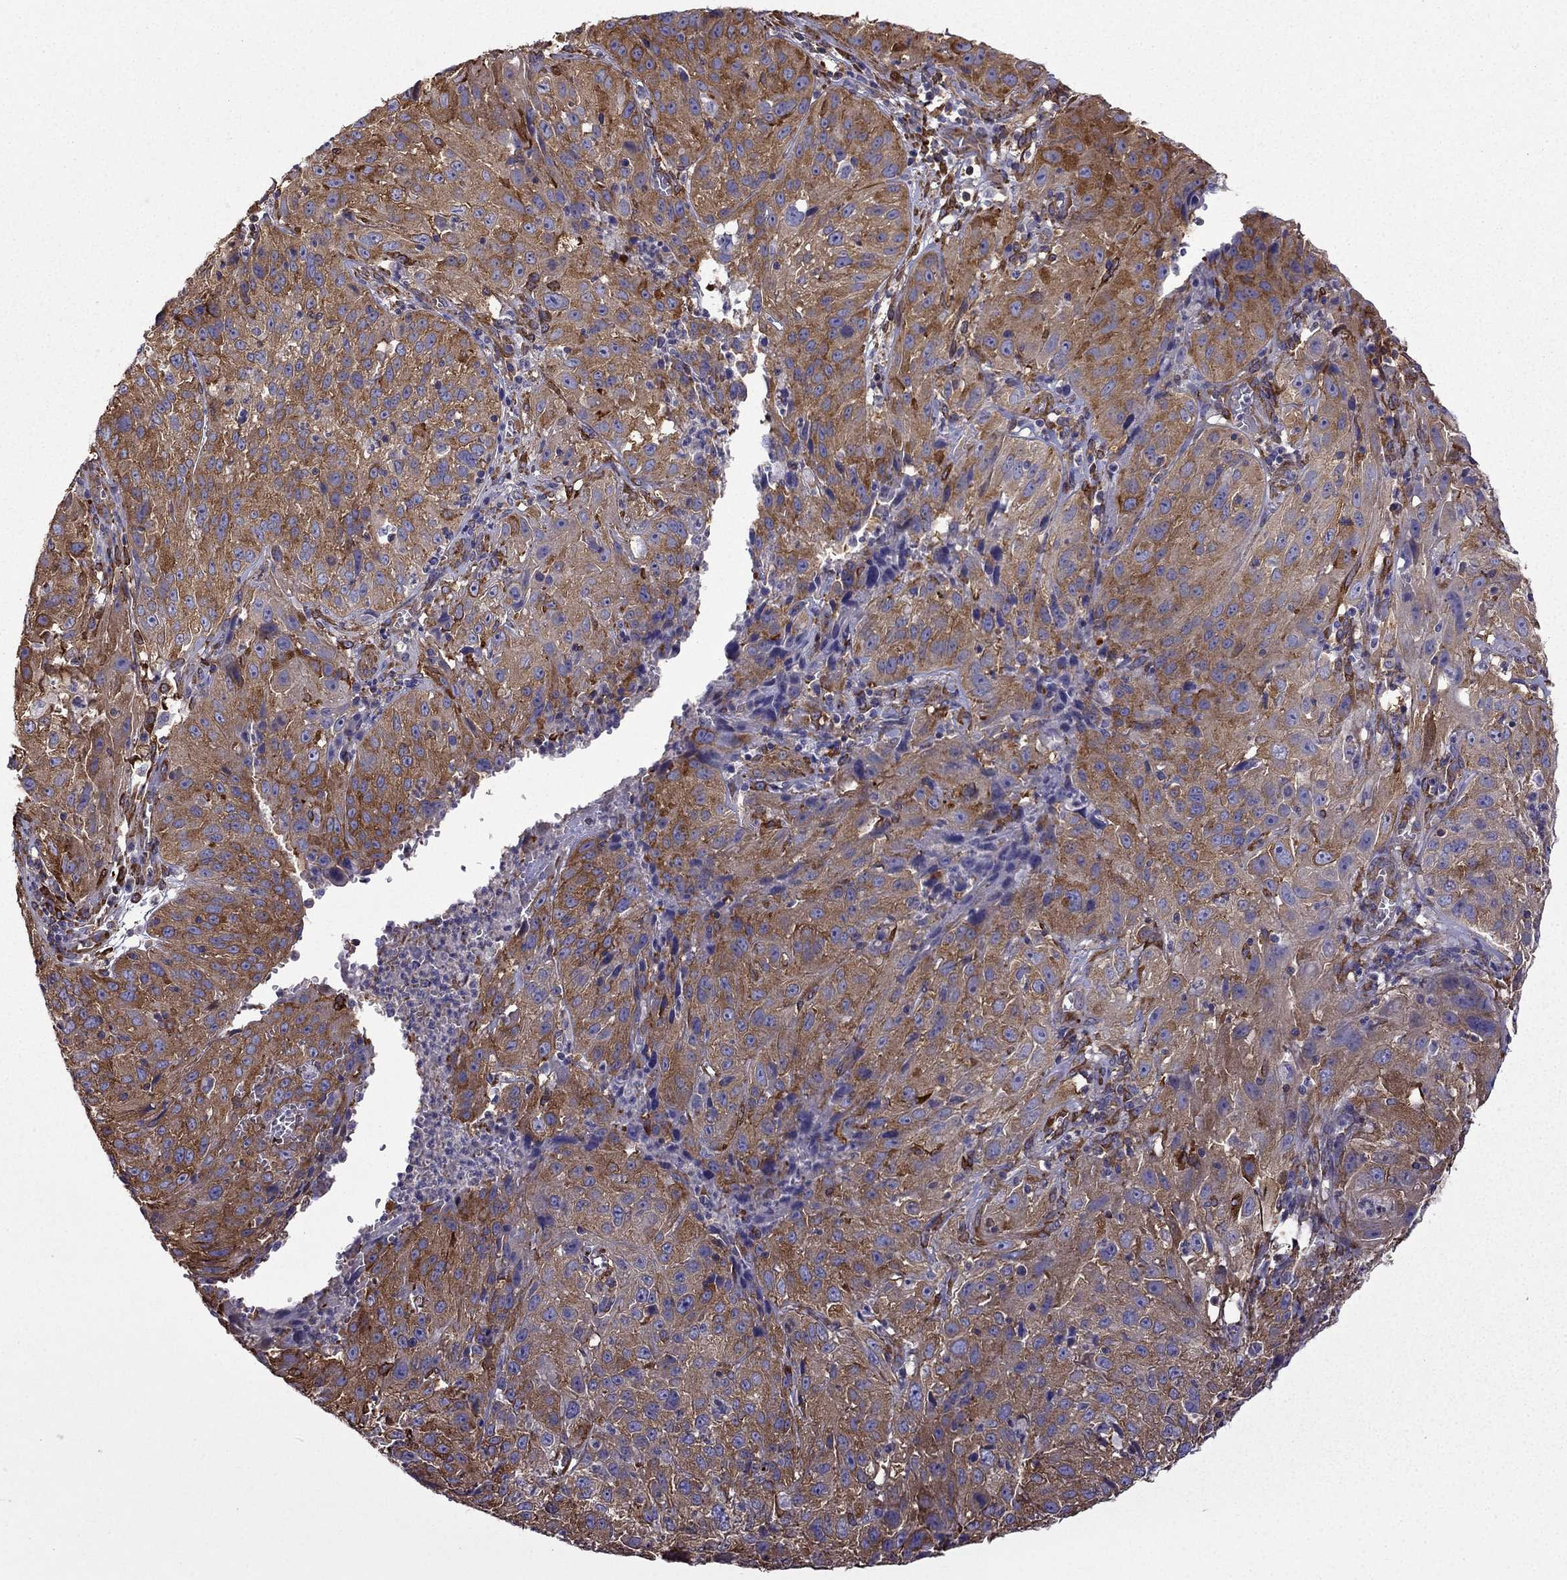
{"staining": {"intensity": "strong", "quantity": "25%-75%", "location": "cytoplasmic/membranous"}, "tissue": "cervical cancer", "cell_type": "Tumor cells", "image_type": "cancer", "snomed": [{"axis": "morphology", "description": "Squamous cell carcinoma, NOS"}, {"axis": "topography", "description": "Cervix"}], "caption": "A high amount of strong cytoplasmic/membranous staining is seen in about 25%-75% of tumor cells in cervical cancer (squamous cell carcinoma) tissue.", "gene": "MAP4", "patient": {"sex": "female", "age": 32}}